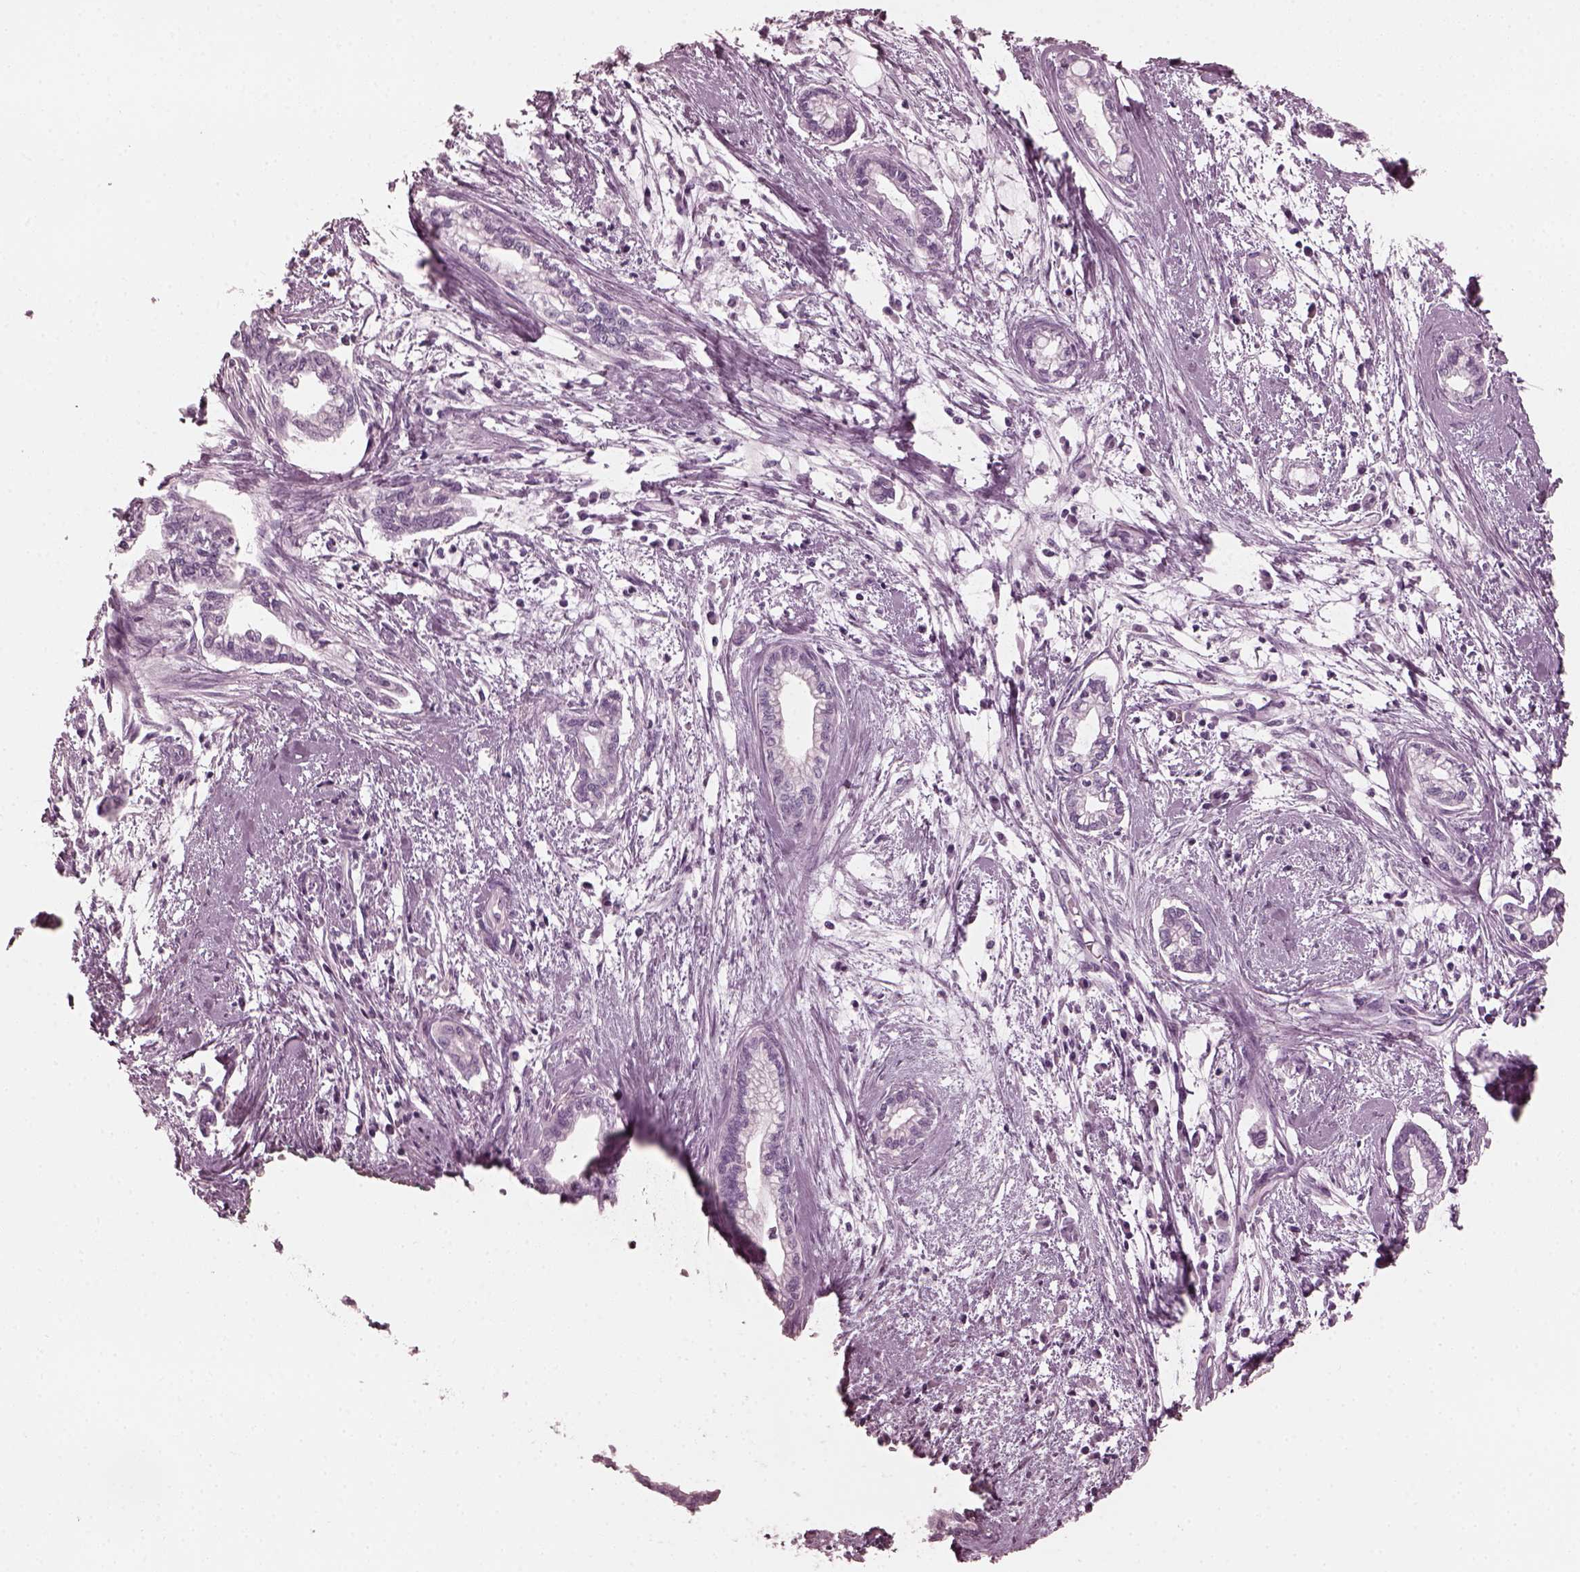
{"staining": {"intensity": "negative", "quantity": "none", "location": "none"}, "tissue": "cervical cancer", "cell_type": "Tumor cells", "image_type": "cancer", "snomed": [{"axis": "morphology", "description": "Adenocarcinoma, NOS"}, {"axis": "topography", "description": "Cervix"}], "caption": "Immunohistochemistry (IHC) micrograph of neoplastic tissue: human cervical cancer (adenocarcinoma) stained with DAB exhibits no significant protein positivity in tumor cells.", "gene": "GRM6", "patient": {"sex": "female", "age": 62}}